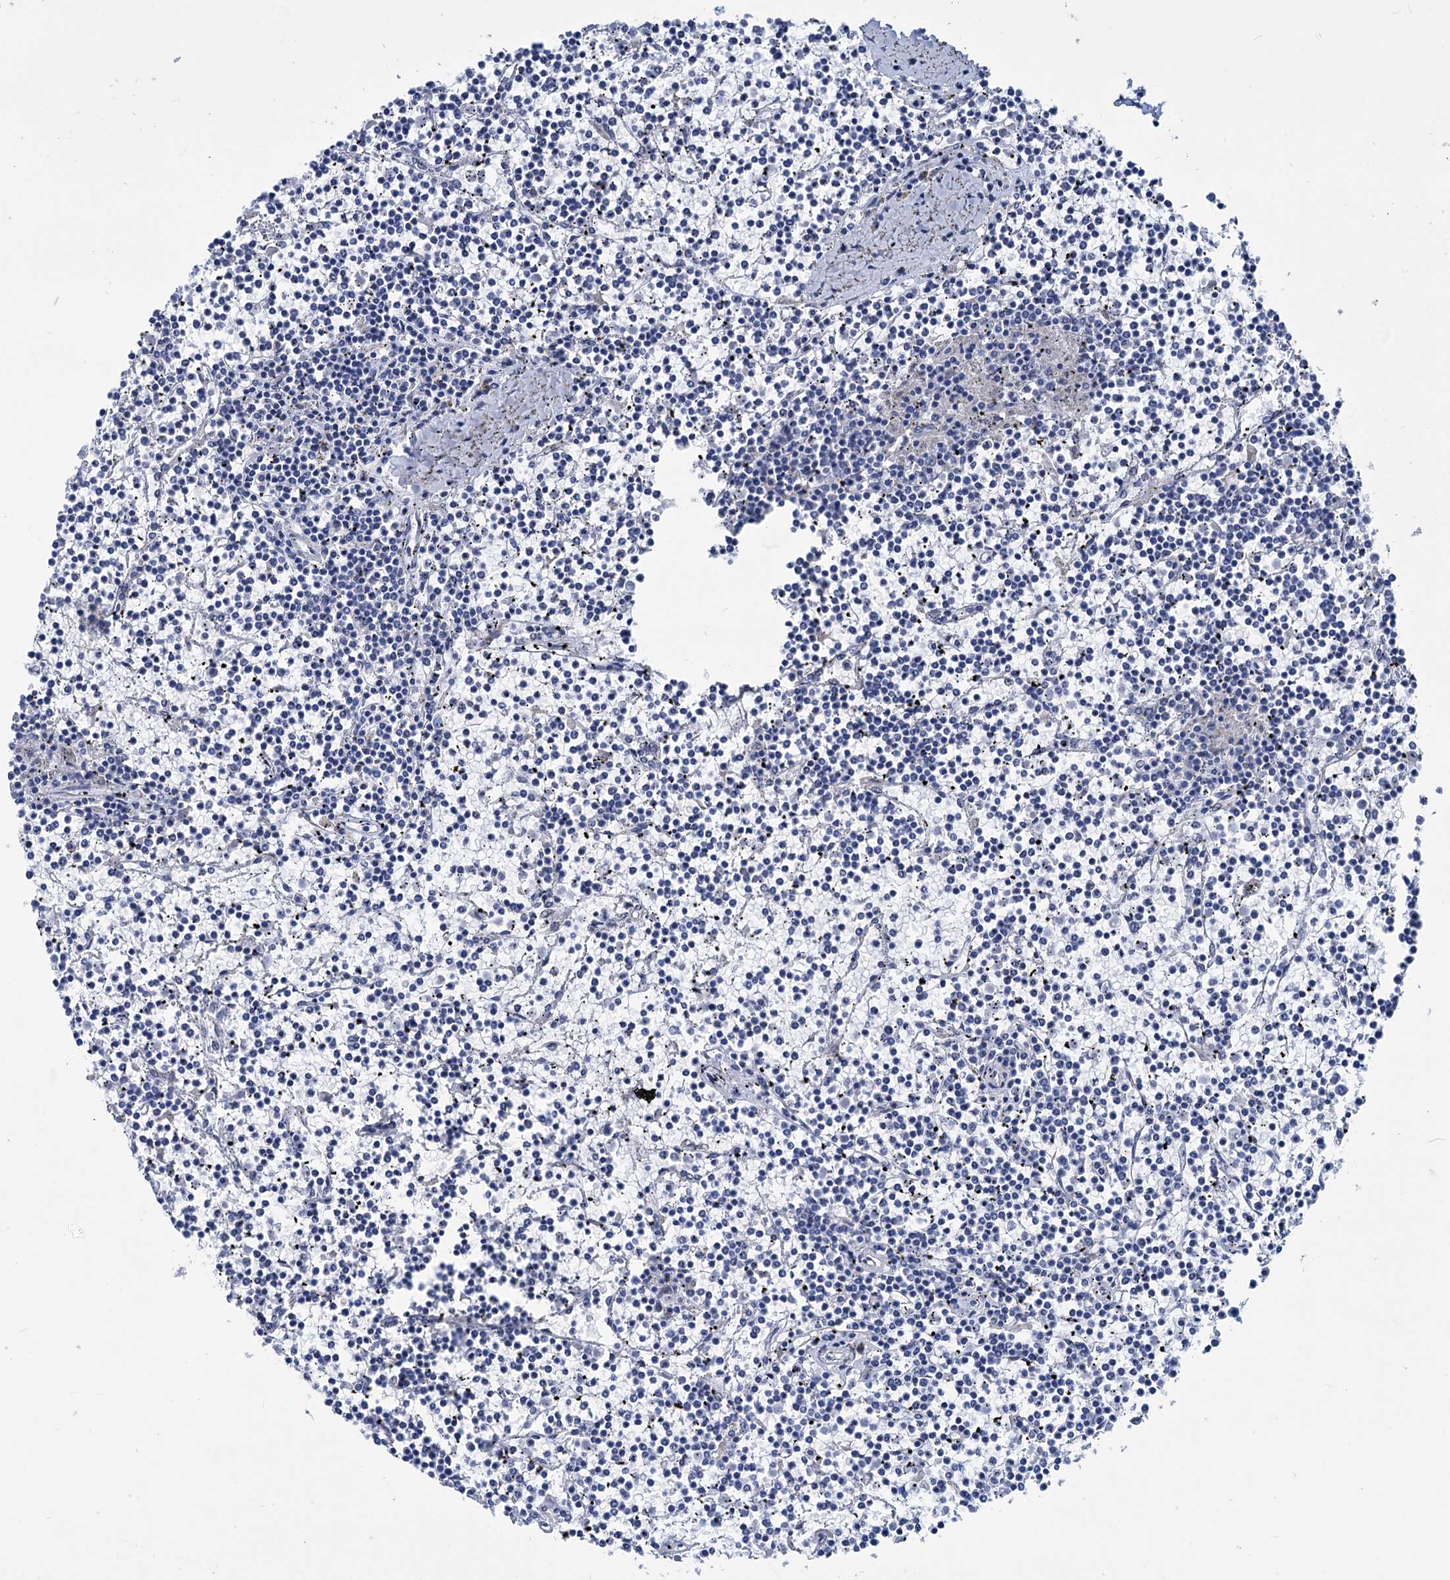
{"staining": {"intensity": "negative", "quantity": "none", "location": "none"}, "tissue": "lymphoma", "cell_type": "Tumor cells", "image_type": "cancer", "snomed": [{"axis": "morphology", "description": "Malignant lymphoma, non-Hodgkin's type, Low grade"}, {"axis": "topography", "description": "Spleen"}], "caption": "An image of low-grade malignant lymphoma, non-Hodgkin's type stained for a protein exhibits no brown staining in tumor cells.", "gene": "NEU3", "patient": {"sex": "female", "age": 19}}